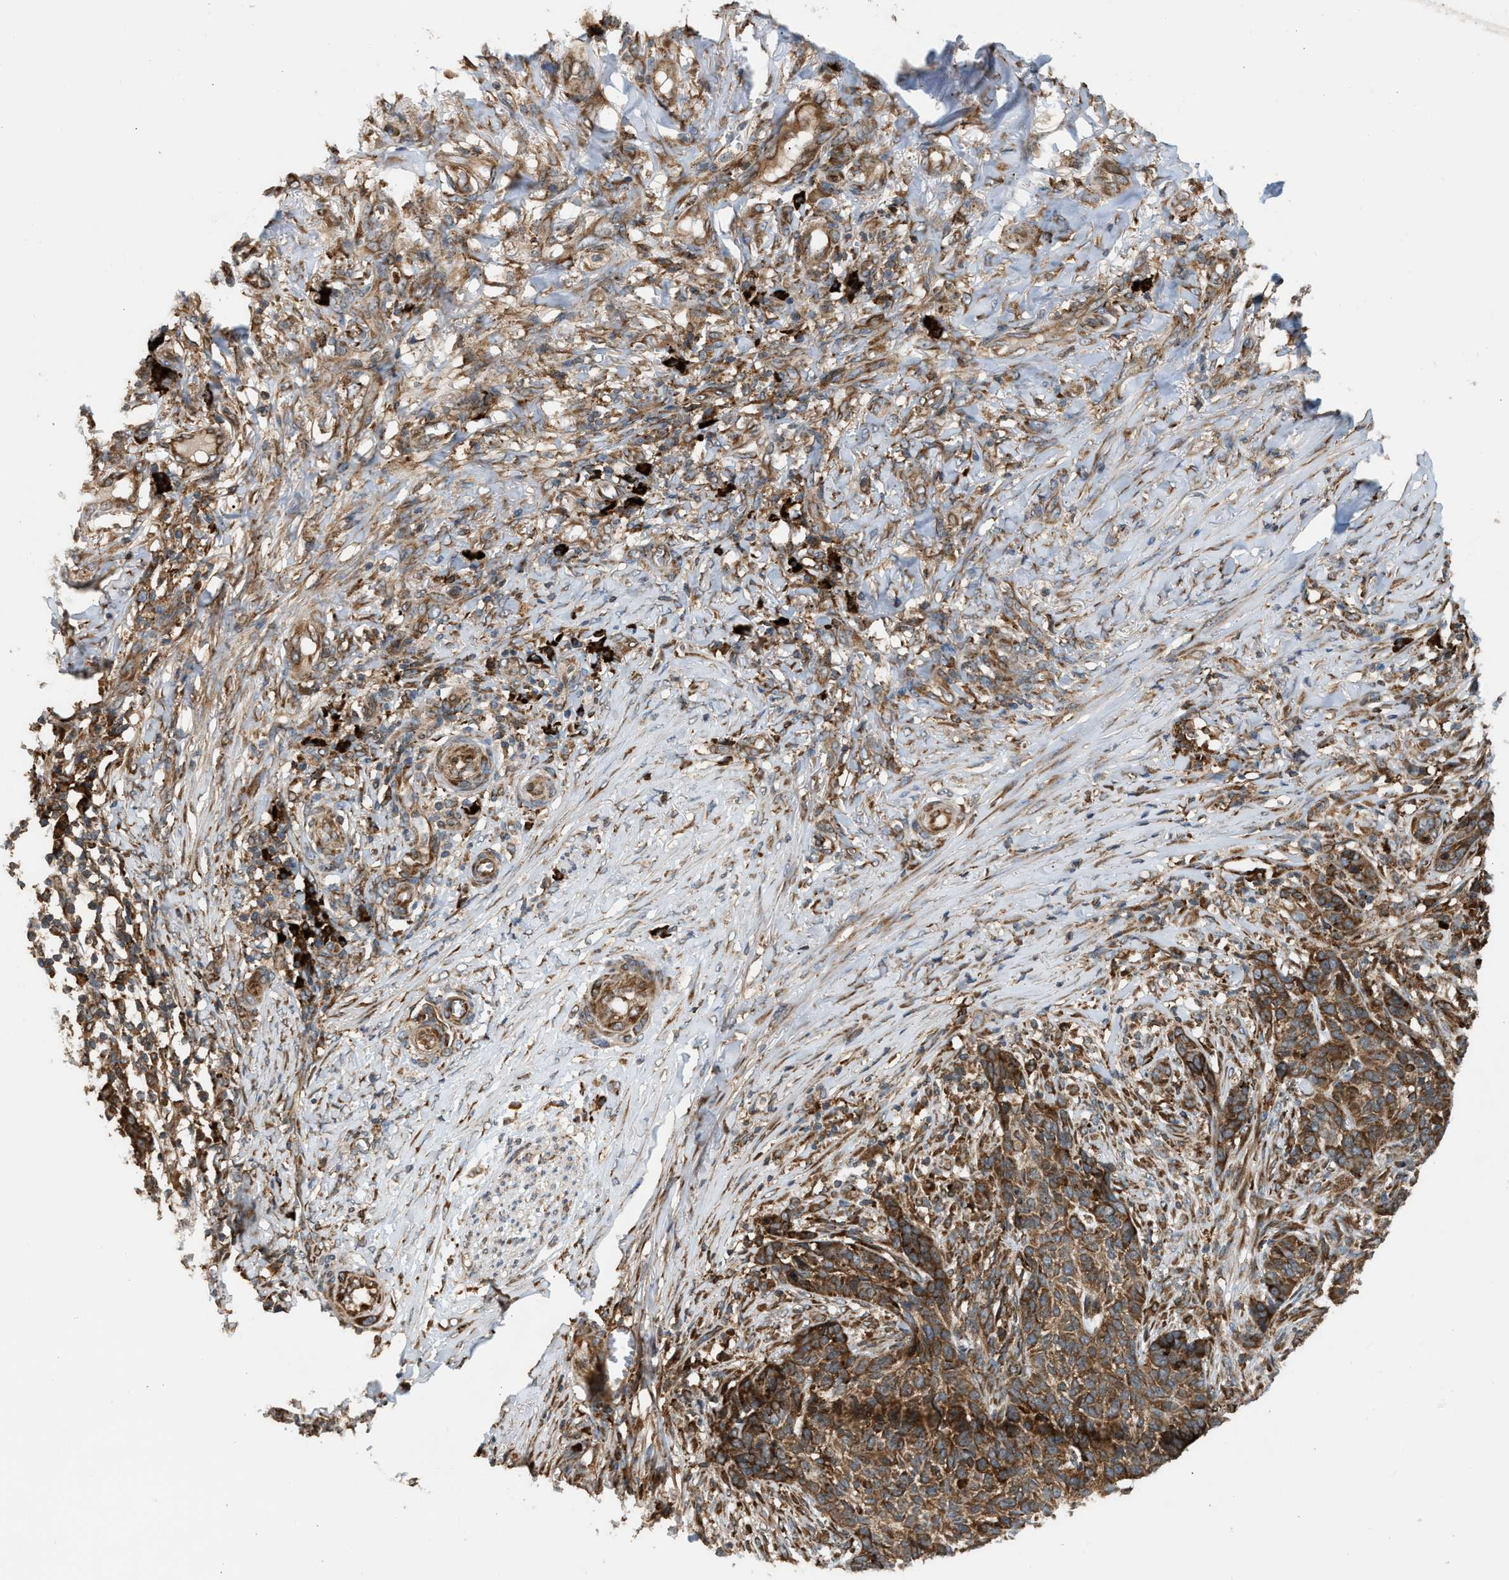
{"staining": {"intensity": "moderate", "quantity": ">75%", "location": "cytoplasmic/membranous"}, "tissue": "skin cancer", "cell_type": "Tumor cells", "image_type": "cancer", "snomed": [{"axis": "morphology", "description": "Basal cell carcinoma"}, {"axis": "topography", "description": "Skin"}], "caption": "IHC (DAB) staining of skin cancer (basal cell carcinoma) demonstrates moderate cytoplasmic/membranous protein expression in about >75% of tumor cells.", "gene": "BAIAP2L1", "patient": {"sex": "male", "age": 85}}